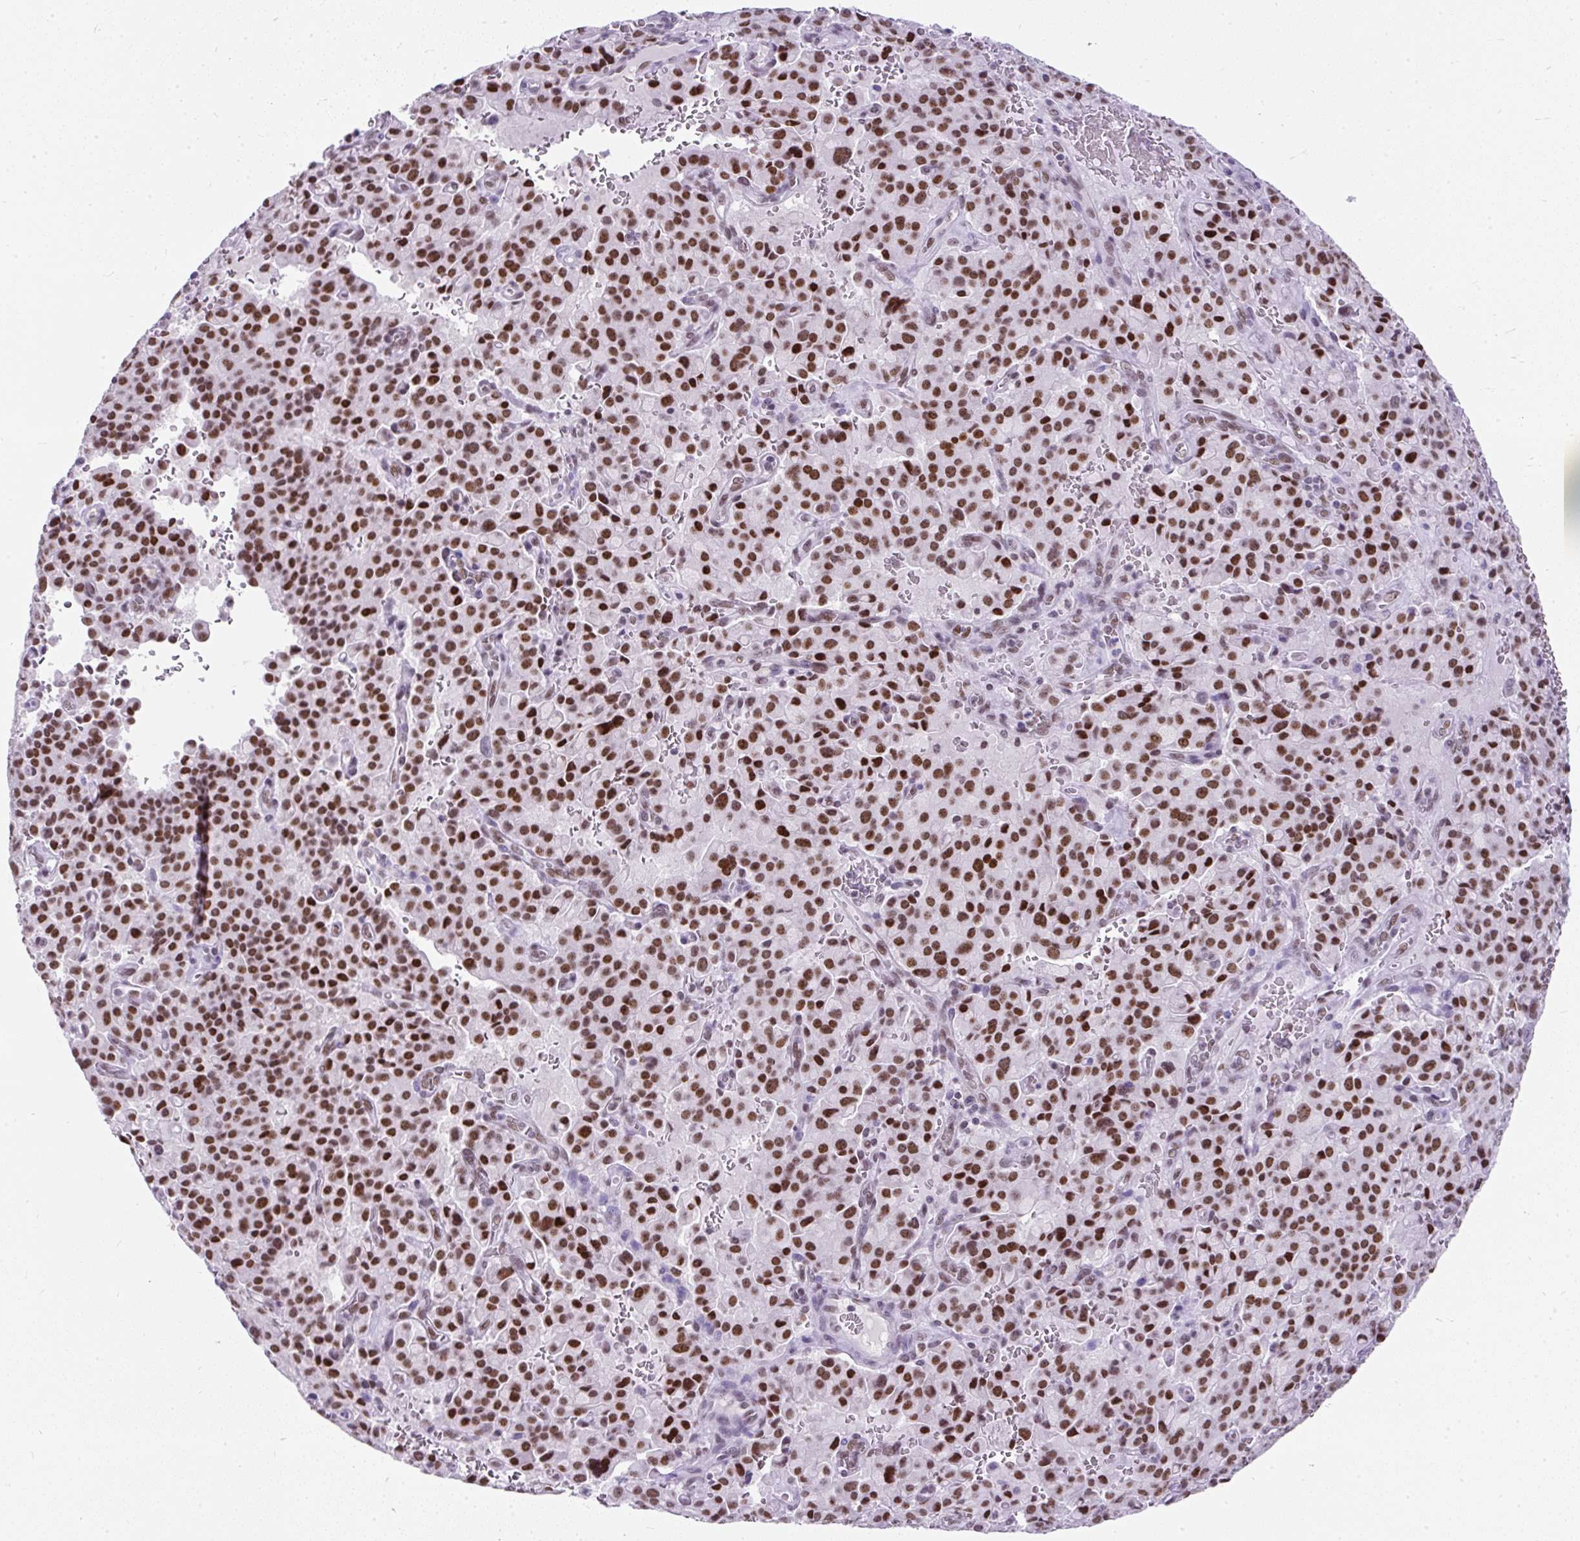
{"staining": {"intensity": "strong", "quantity": ">75%", "location": "nuclear"}, "tissue": "pancreatic cancer", "cell_type": "Tumor cells", "image_type": "cancer", "snomed": [{"axis": "morphology", "description": "Adenocarcinoma, NOS"}, {"axis": "topography", "description": "Pancreas"}], "caption": "Human pancreatic cancer stained with a protein marker exhibits strong staining in tumor cells.", "gene": "PLCXD2", "patient": {"sex": "male", "age": 65}}